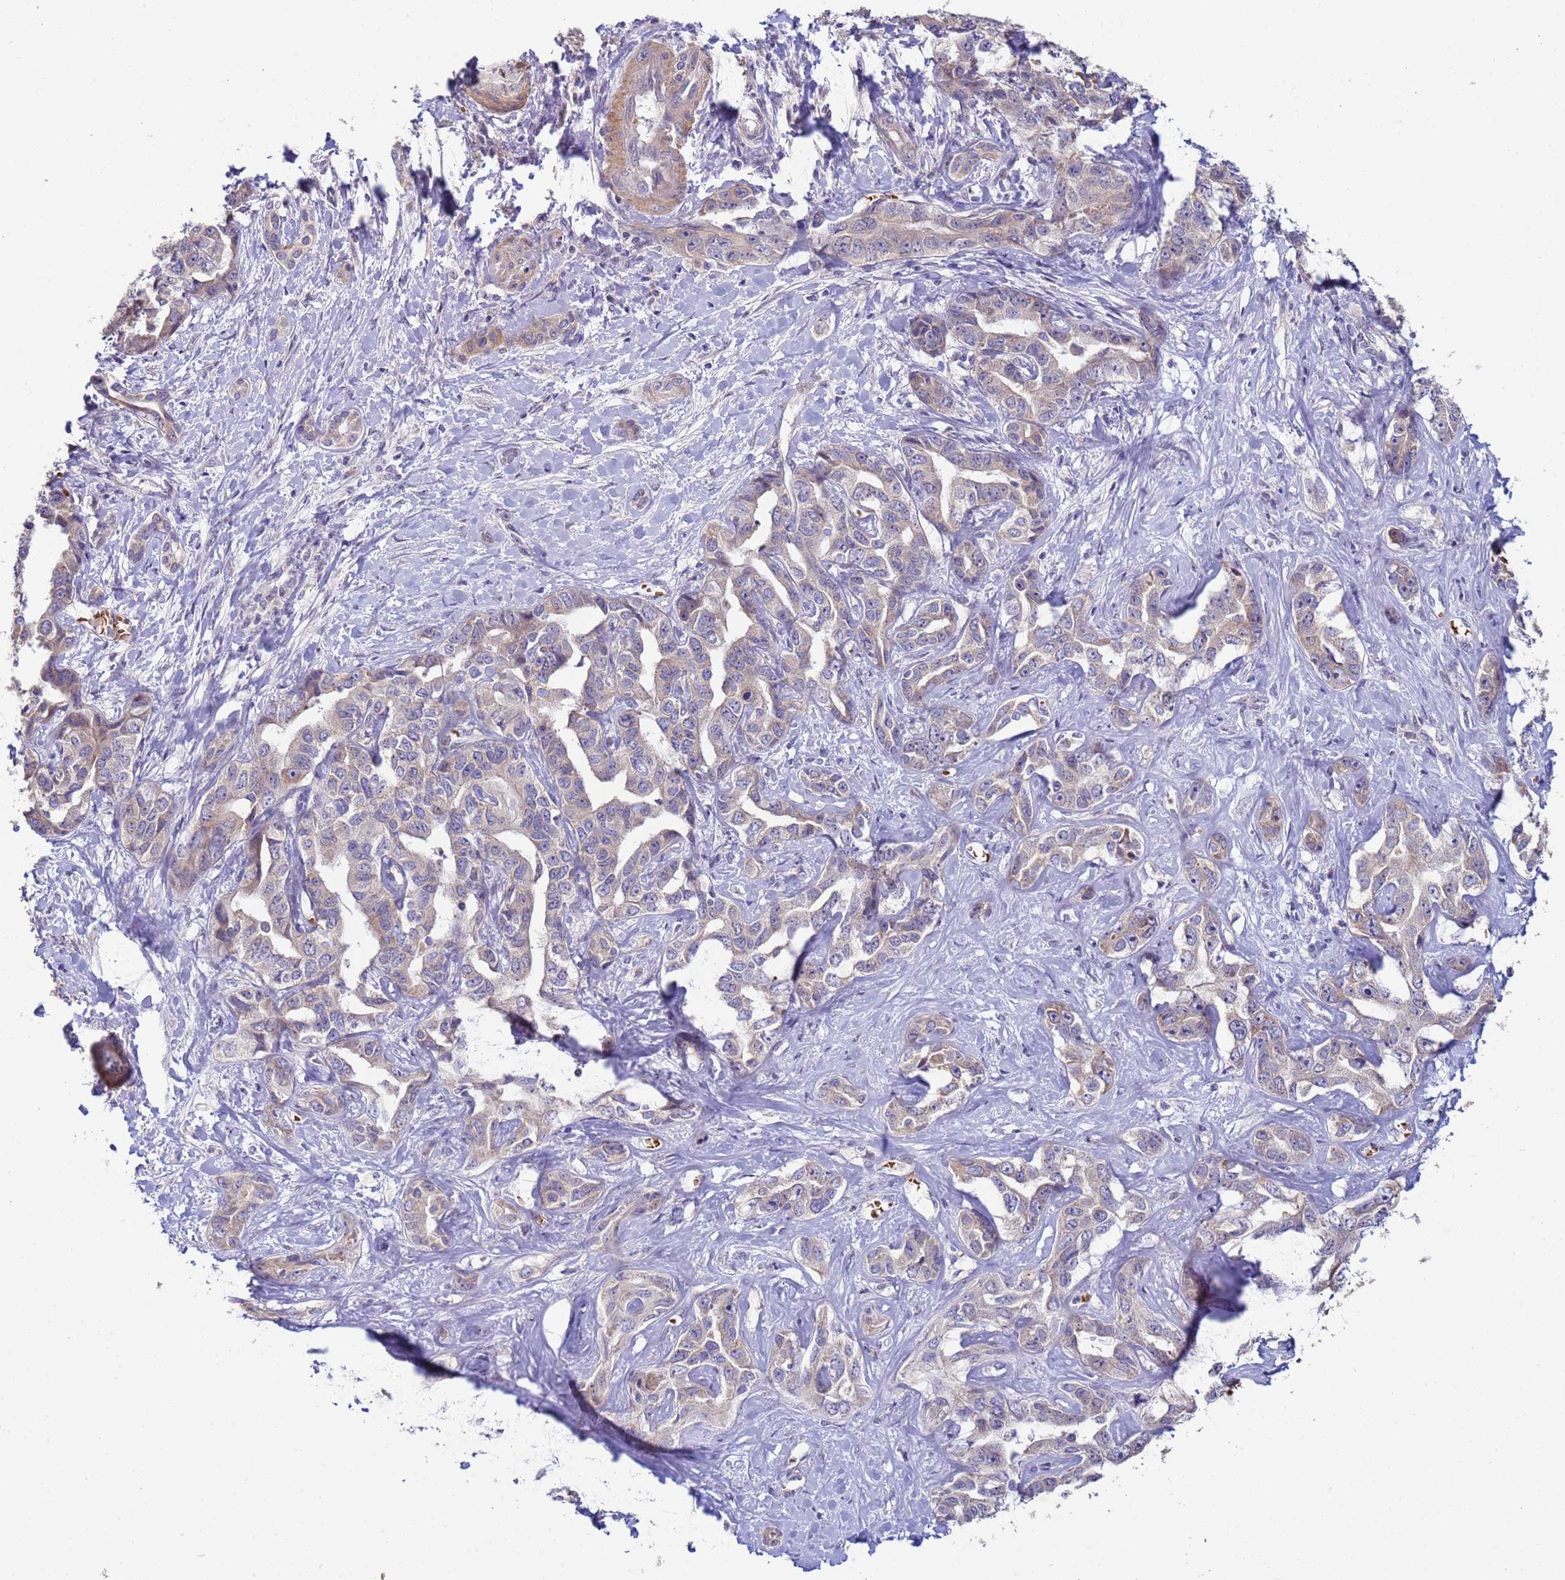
{"staining": {"intensity": "weak", "quantity": "<25%", "location": "cytoplasmic/membranous"}, "tissue": "liver cancer", "cell_type": "Tumor cells", "image_type": "cancer", "snomed": [{"axis": "morphology", "description": "Cholangiocarcinoma"}, {"axis": "topography", "description": "Liver"}], "caption": "There is no significant positivity in tumor cells of liver cholangiocarcinoma.", "gene": "CLHC1", "patient": {"sex": "male", "age": 59}}